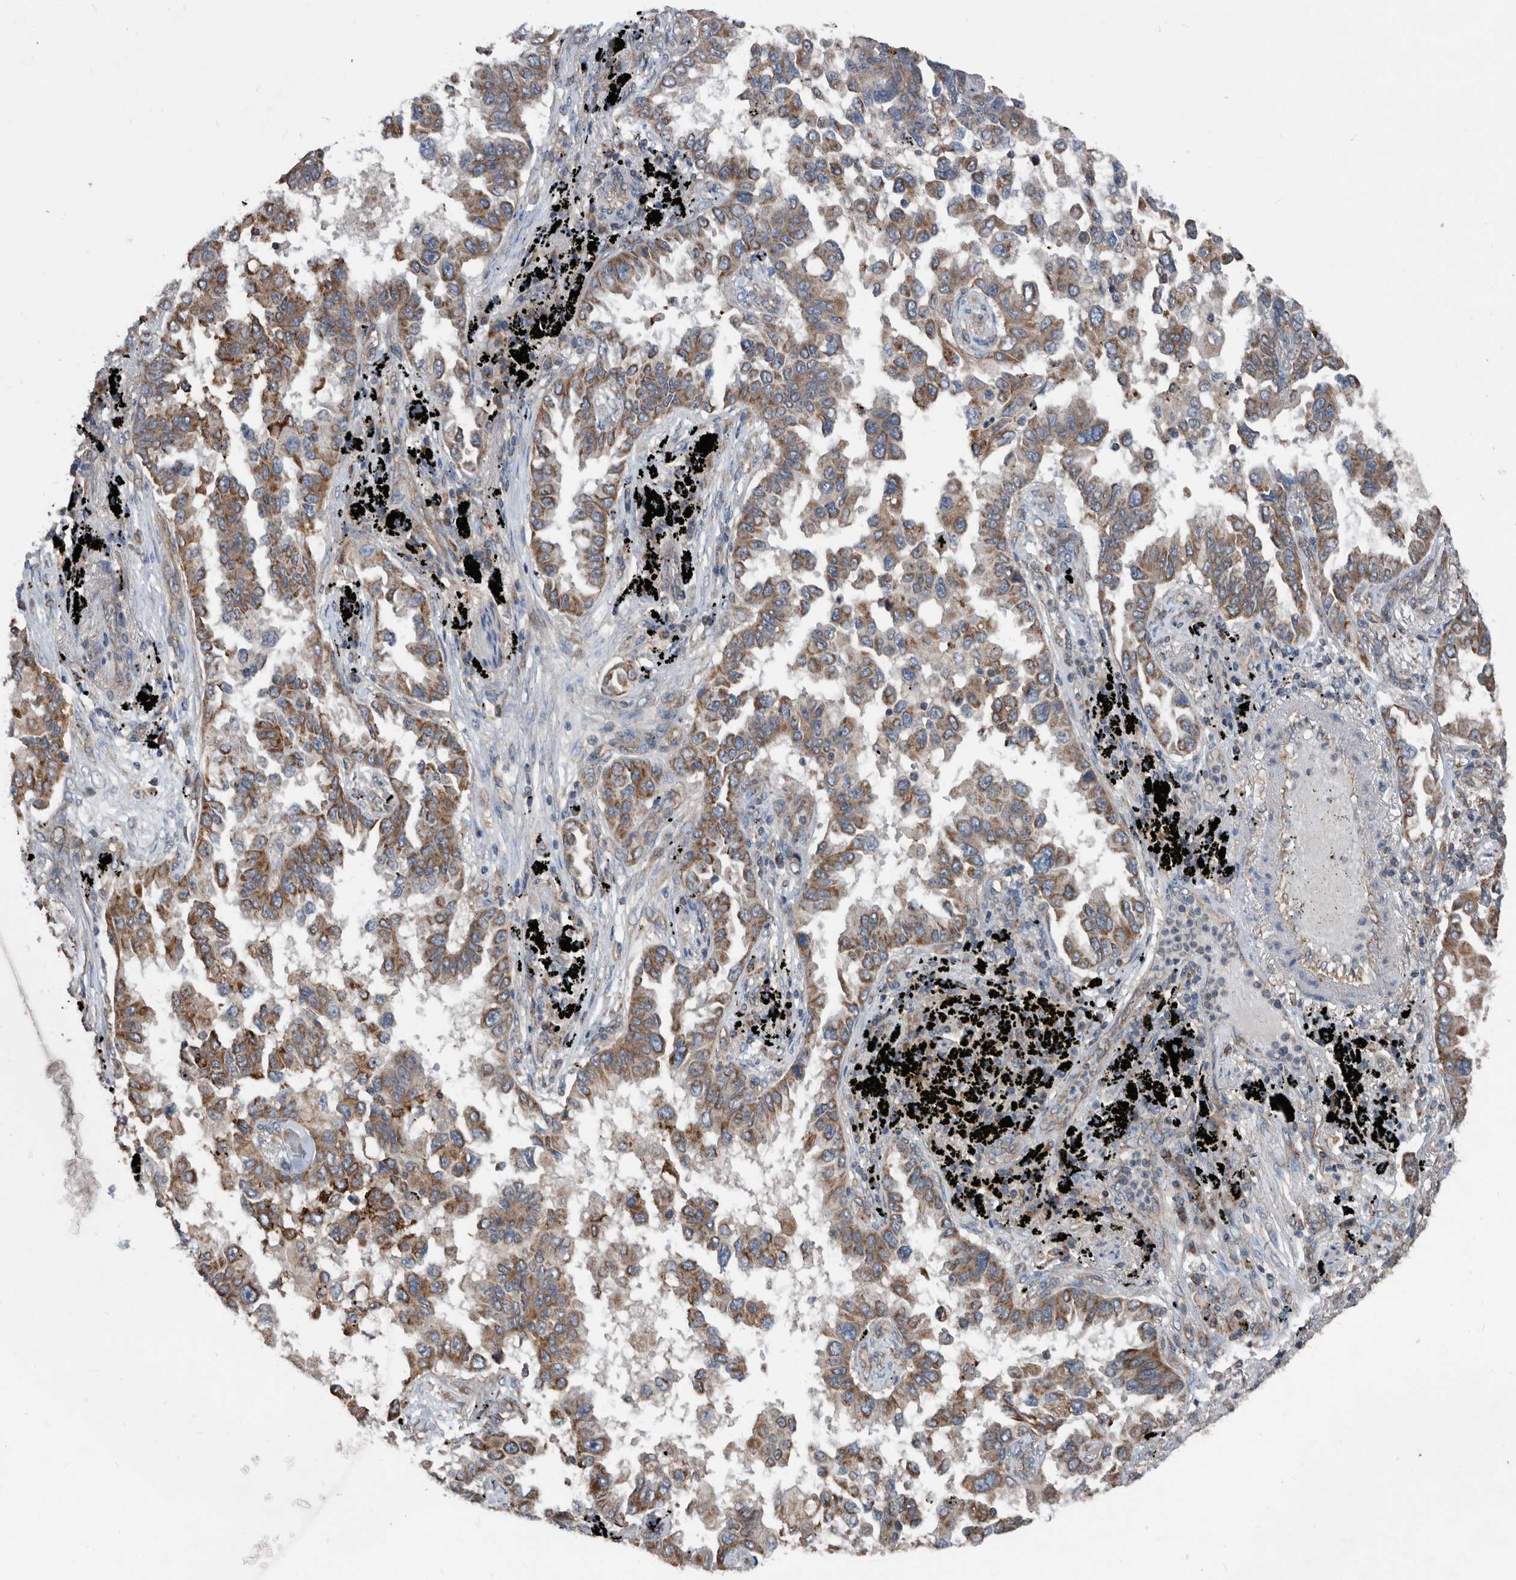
{"staining": {"intensity": "moderate", "quantity": ">75%", "location": "cytoplasmic/membranous"}, "tissue": "lung cancer", "cell_type": "Tumor cells", "image_type": "cancer", "snomed": [{"axis": "morphology", "description": "Adenocarcinoma, NOS"}, {"axis": "topography", "description": "Lung"}], "caption": "High-power microscopy captured an immunohistochemistry micrograph of lung cancer, revealing moderate cytoplasmic/membranous positivity in approximately >75% of tumor cells.", "gene": "AFAP1", "patient": {"sex": "female", "age": 67}}